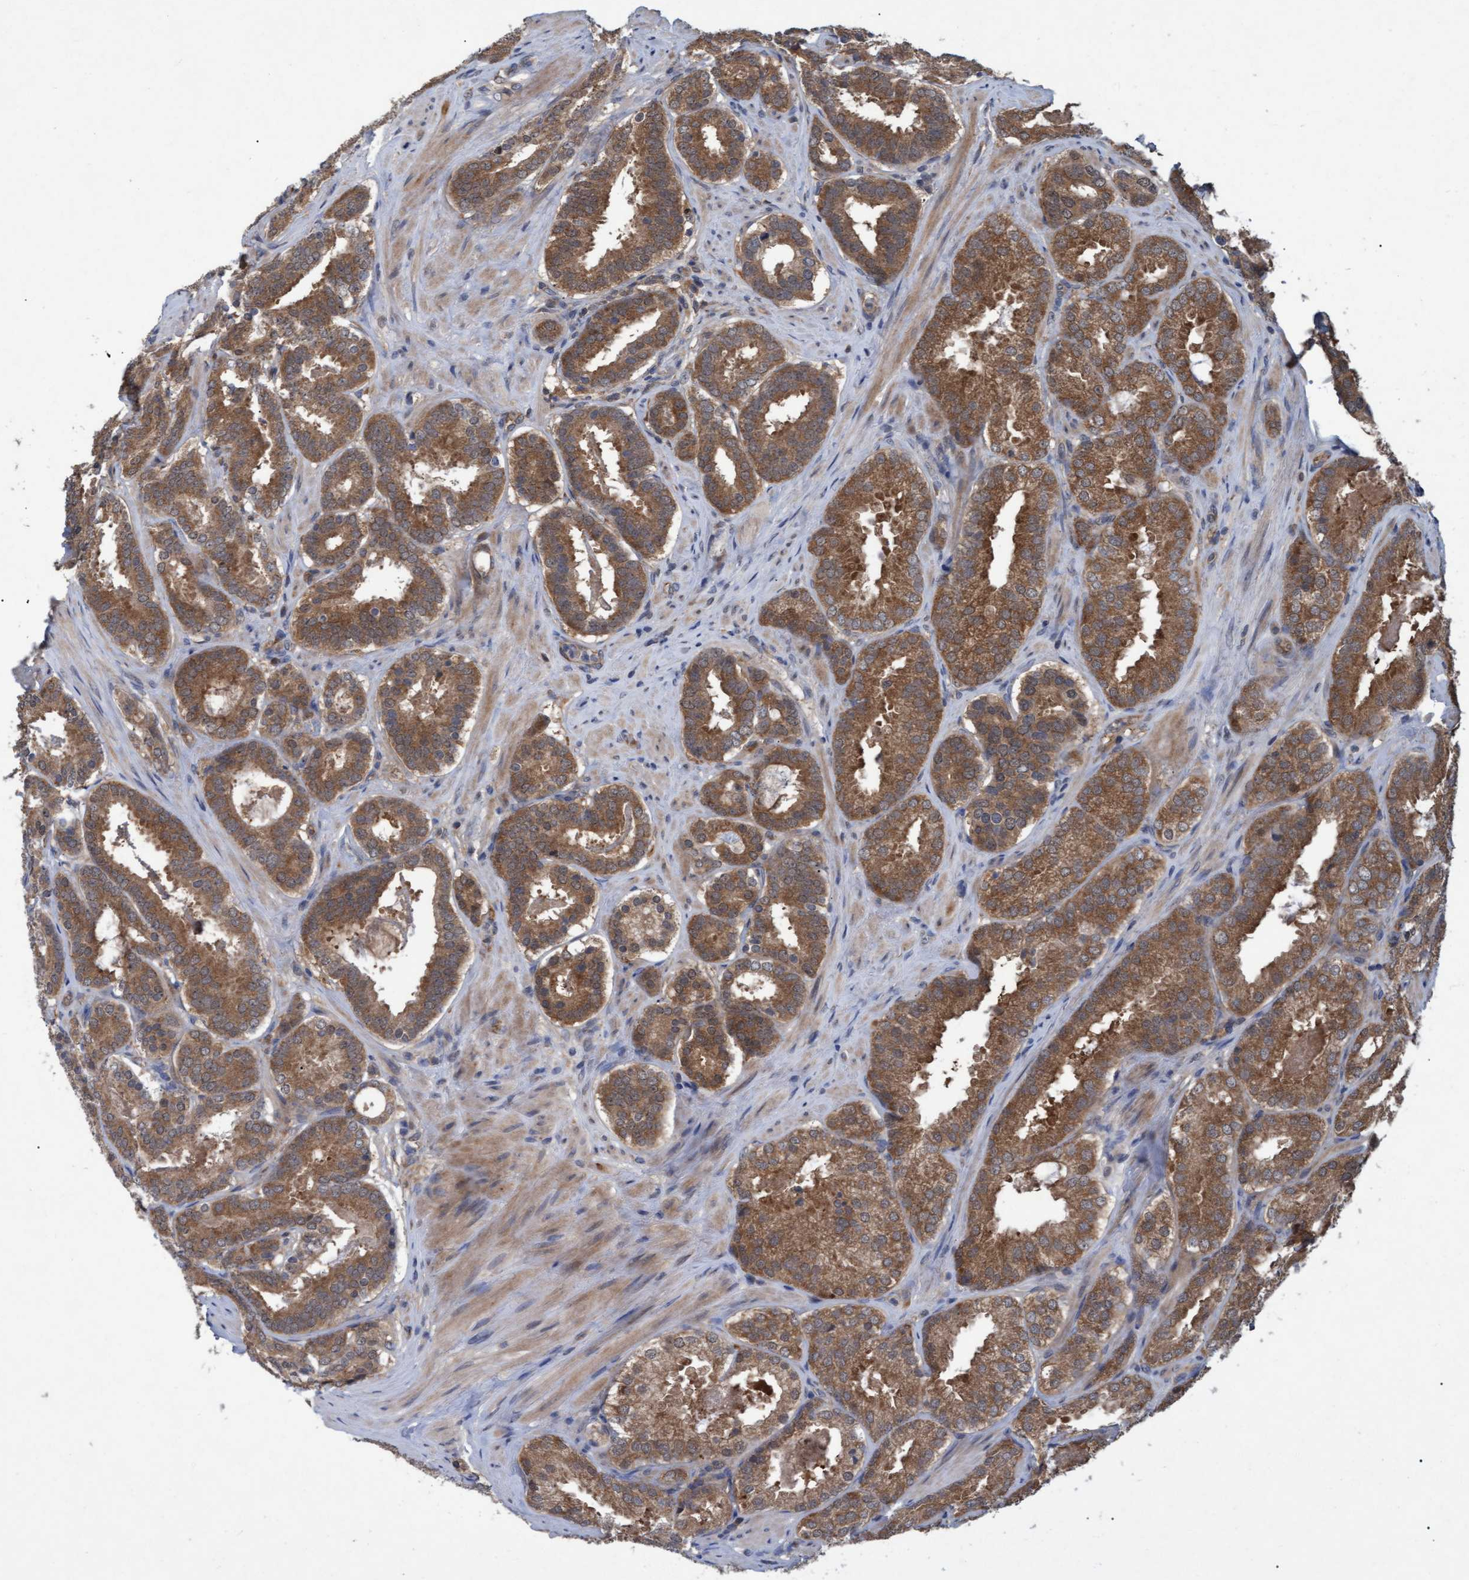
{"staining": {"intensity": "moderate", "quantity": ">75%", "location": "cytoplasmic/membranous"}, "tissue": "prostate cancer", "cell_type": "Tumor cells", "image_type": "cancer", "snomed": [{"axis": "morphology", "description": "Adenocarcinoma, Low grade"}, {"axis": "topography", "description": "Prostate"}], "caption": "Adenocarcinoma (low-grade) (prostate) tissue reveals moderate cytoplasmic/membranous staining in approximately >75% of tumor cells", "gene": "PSMB6", "patient": {"sex": "male", "age": 69}}